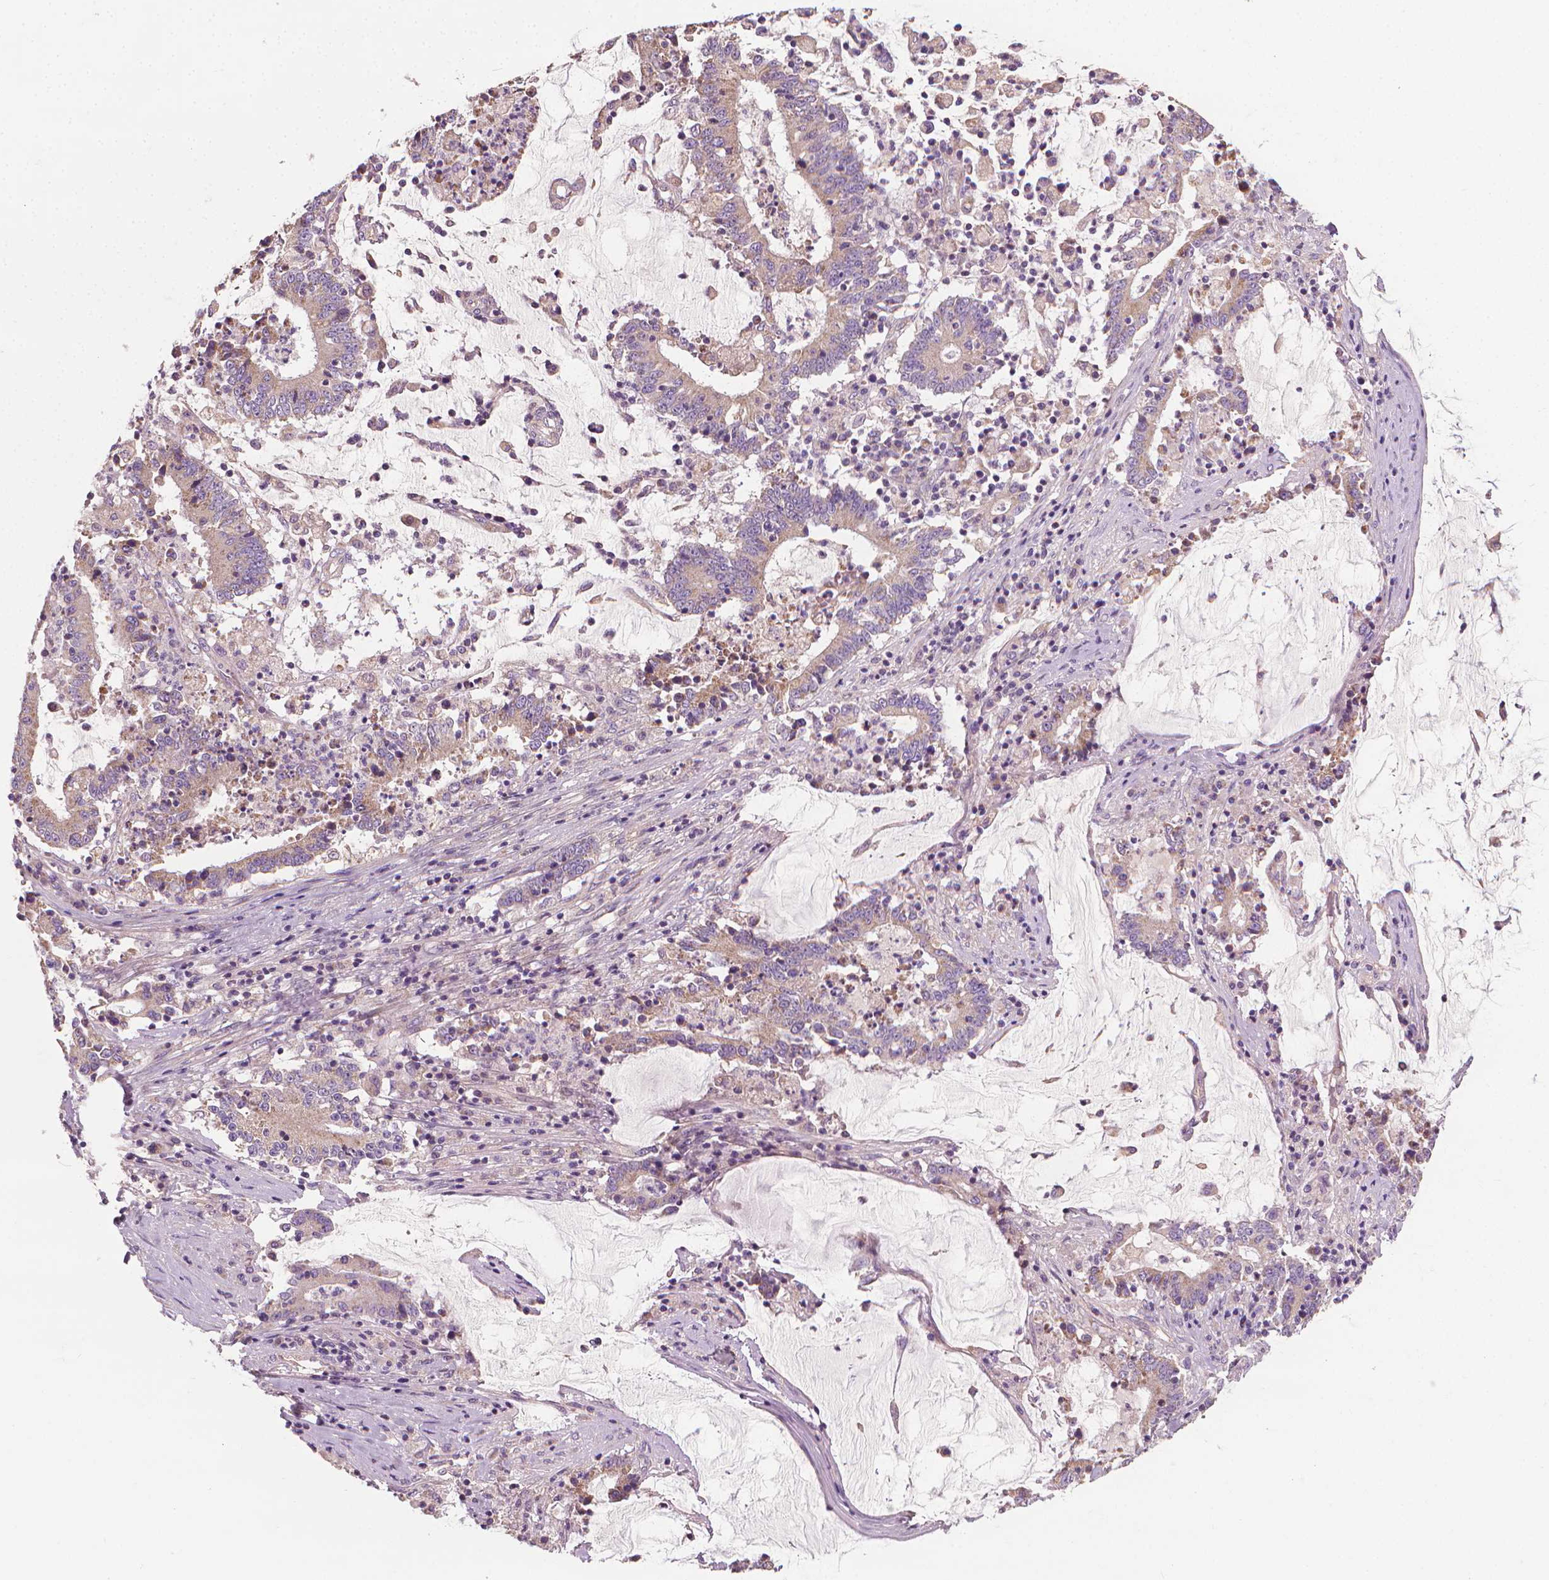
{"staining": {"intensity": "weak", "quantity": "25%-75%", "location": "cytoplasmic/membranous"}, "tissue": "stomach cancer", "cell_type": "Tumor cells", "image_type": "cancer", "snomed": [{"axis": "morphology", "description": "Adenocarcinoma, NOS"}, {"axis": "topography", "description": "Stomach, upper"}], "caption": "Immunohistochemistry micrograph of stomach cancer stained for a protein (brown), which demonstrates low levels of weak cytoplasmic/membranous staining in about 25%-75% of tumor cells.", "gene": "RIIAD1", "patient": {"sex": "male", "age": 68}}